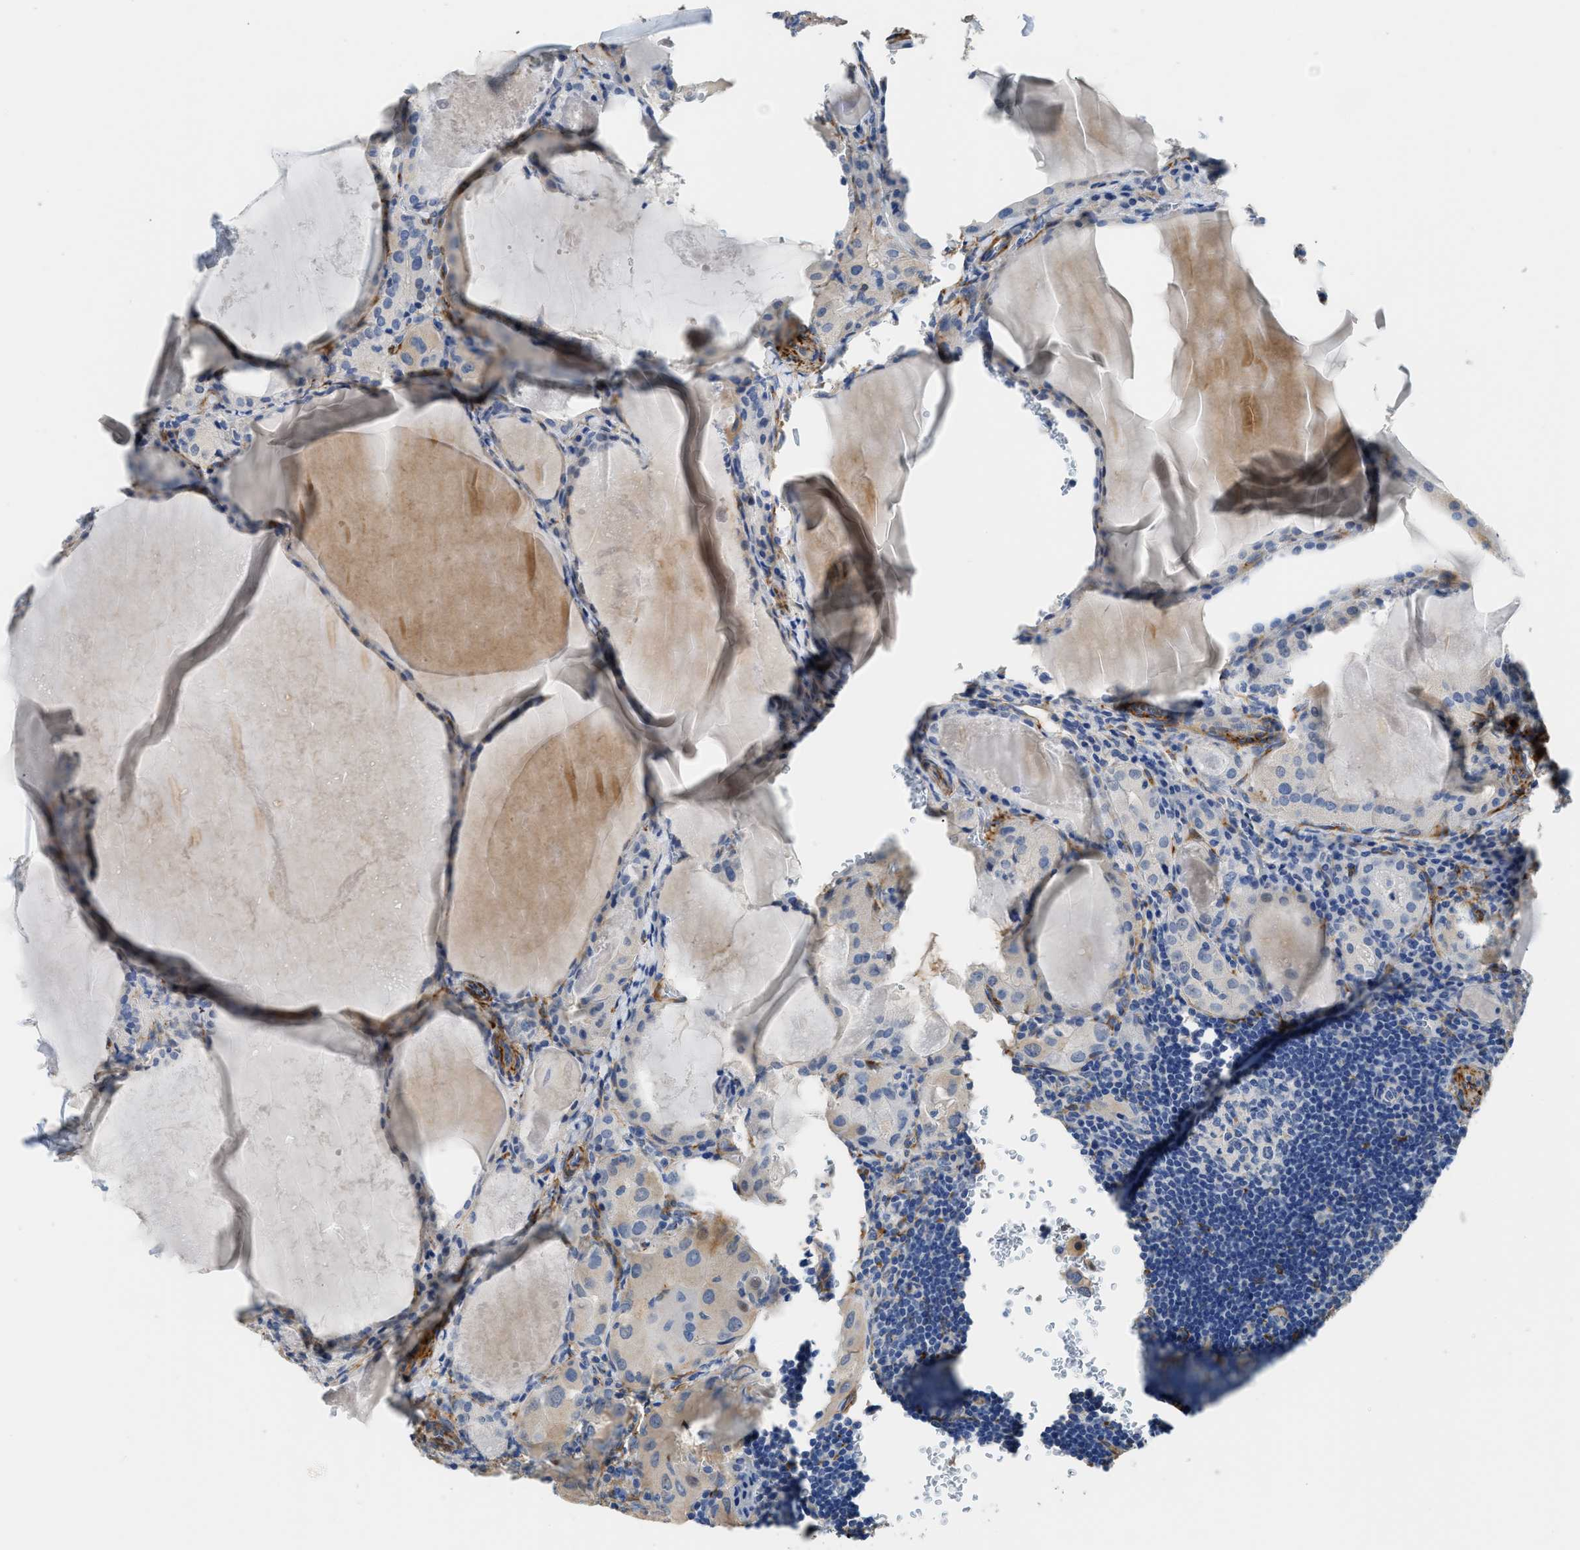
{"staining": {"intensity": "weak", "quantity": "<25%", "location": "cytoplasmic/membranous"}, "tissue": "thyroid cancer", "cell_type": "Tumor cells", "image_type": "cancer", "snomed": [{"axis": "morphology", "description": "Papillary adenocarcinoma, NOS"}, {"axis": "topography", "description": "Thyroid gland"}], "caption": "The immunohistochemistry histopathology image has no significant expression in tumor cells of thyroid cancer tissue.", "gene": "ZSWIM5", "patient": {"sex": "female", "age": 42}}